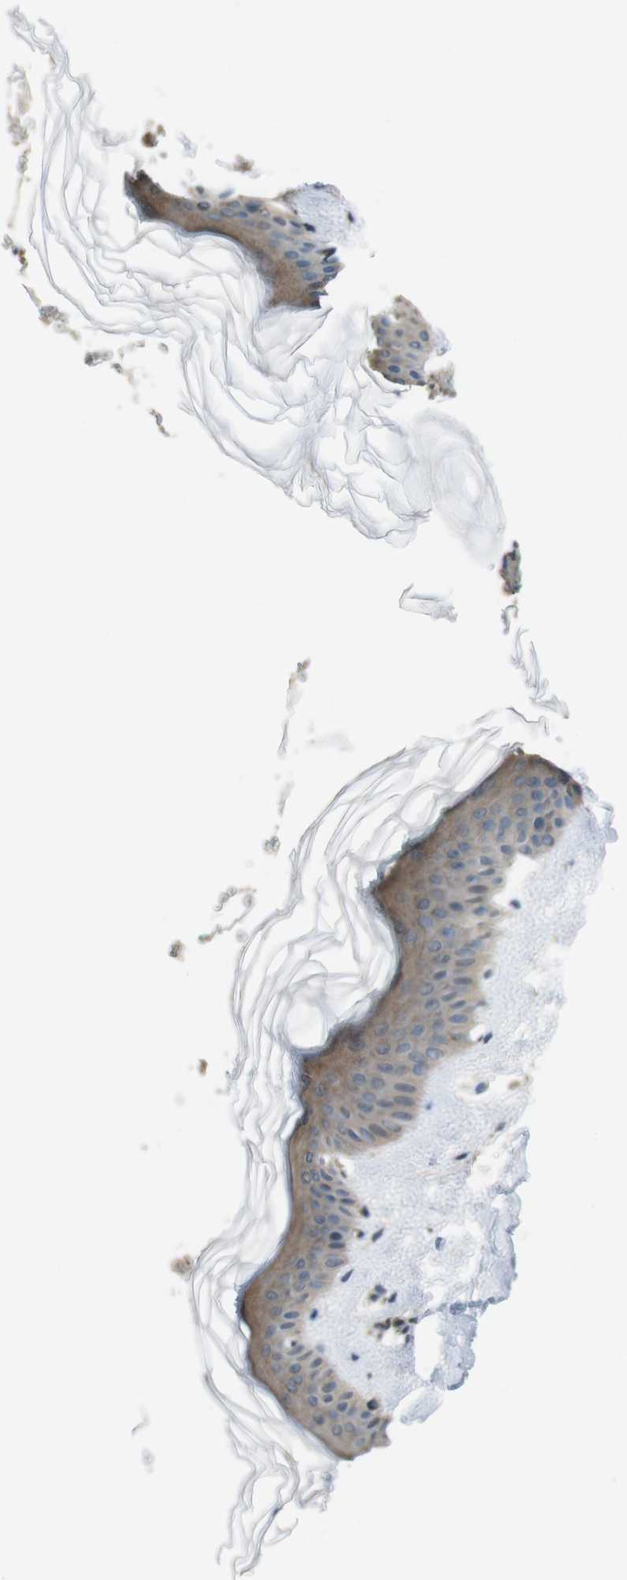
{"staining": {"intensity": "negative", "quantity": "none", "location": "none"}, "tissue": "skin", "cell_type": "Fibroblasts", "image_type": "normal", "snomed": [{"axis": "morphology", "description": "Normal tissue, NOS"}, {"axis": "topography", "description": "Skin"}], "caption": "IHC photomicrograph of unremarkable skin: human skin stained with DAB (3,3'-diaminobenzidine) displays no significant protein staining in fibroblasts.", "gene": "SLC22A23", "patient": {"sex": "female", "age": 41}}